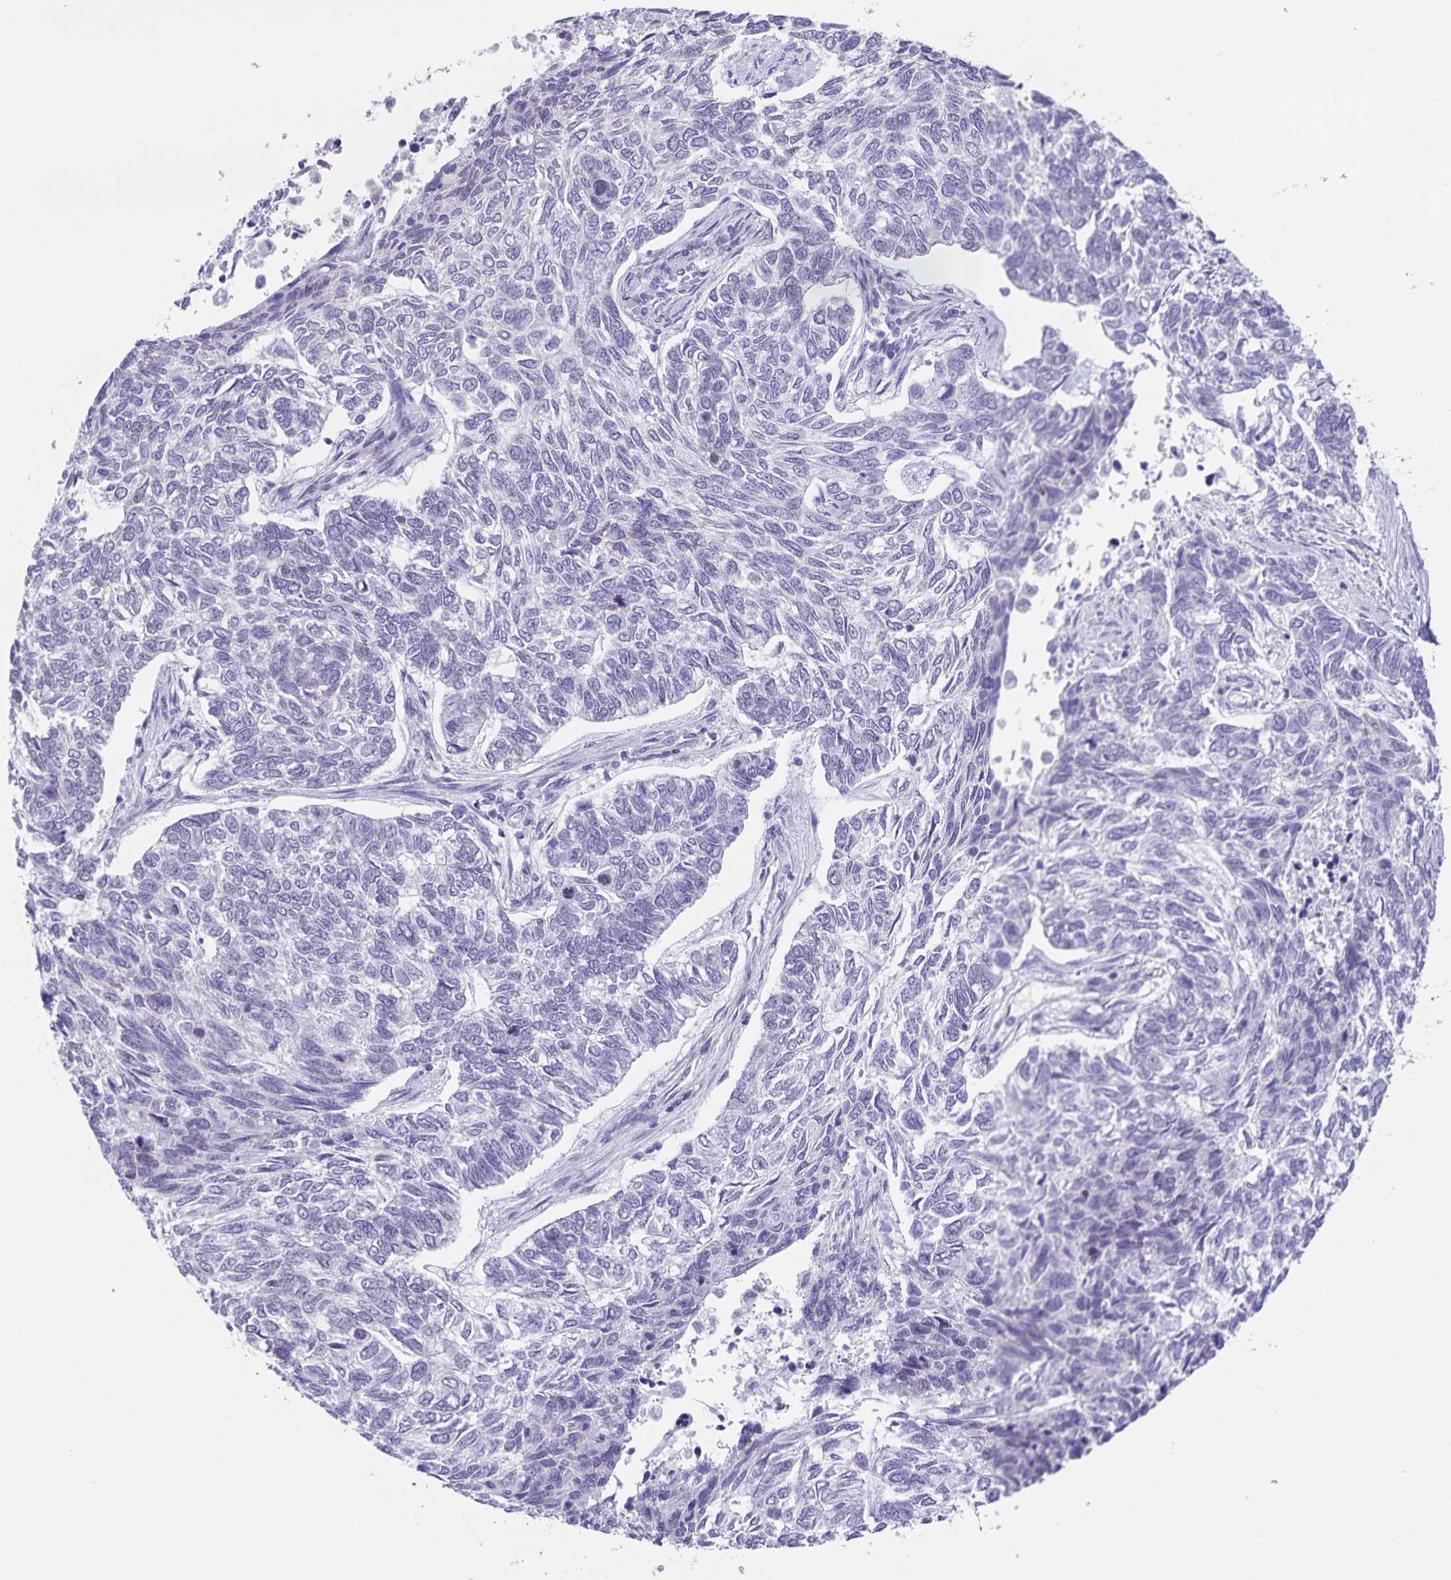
{"staining": {"intensity": "negative", "quantity": "none", "location": "none"}, "tissue": "skin cancer", "cell_type": "Tumor cells", "image_type": "cancer", "snomed": [{"axis": "morphology", "description": "Basal cell carcinoma"}, {"axis": "topography", "description": "Skin"}], "caption": "There is no significant positivity in tumor cells of skin cancer (basal cell carcinoma).", "gene": "SYNM", "patient": {"sex": "female", "age": 65}}